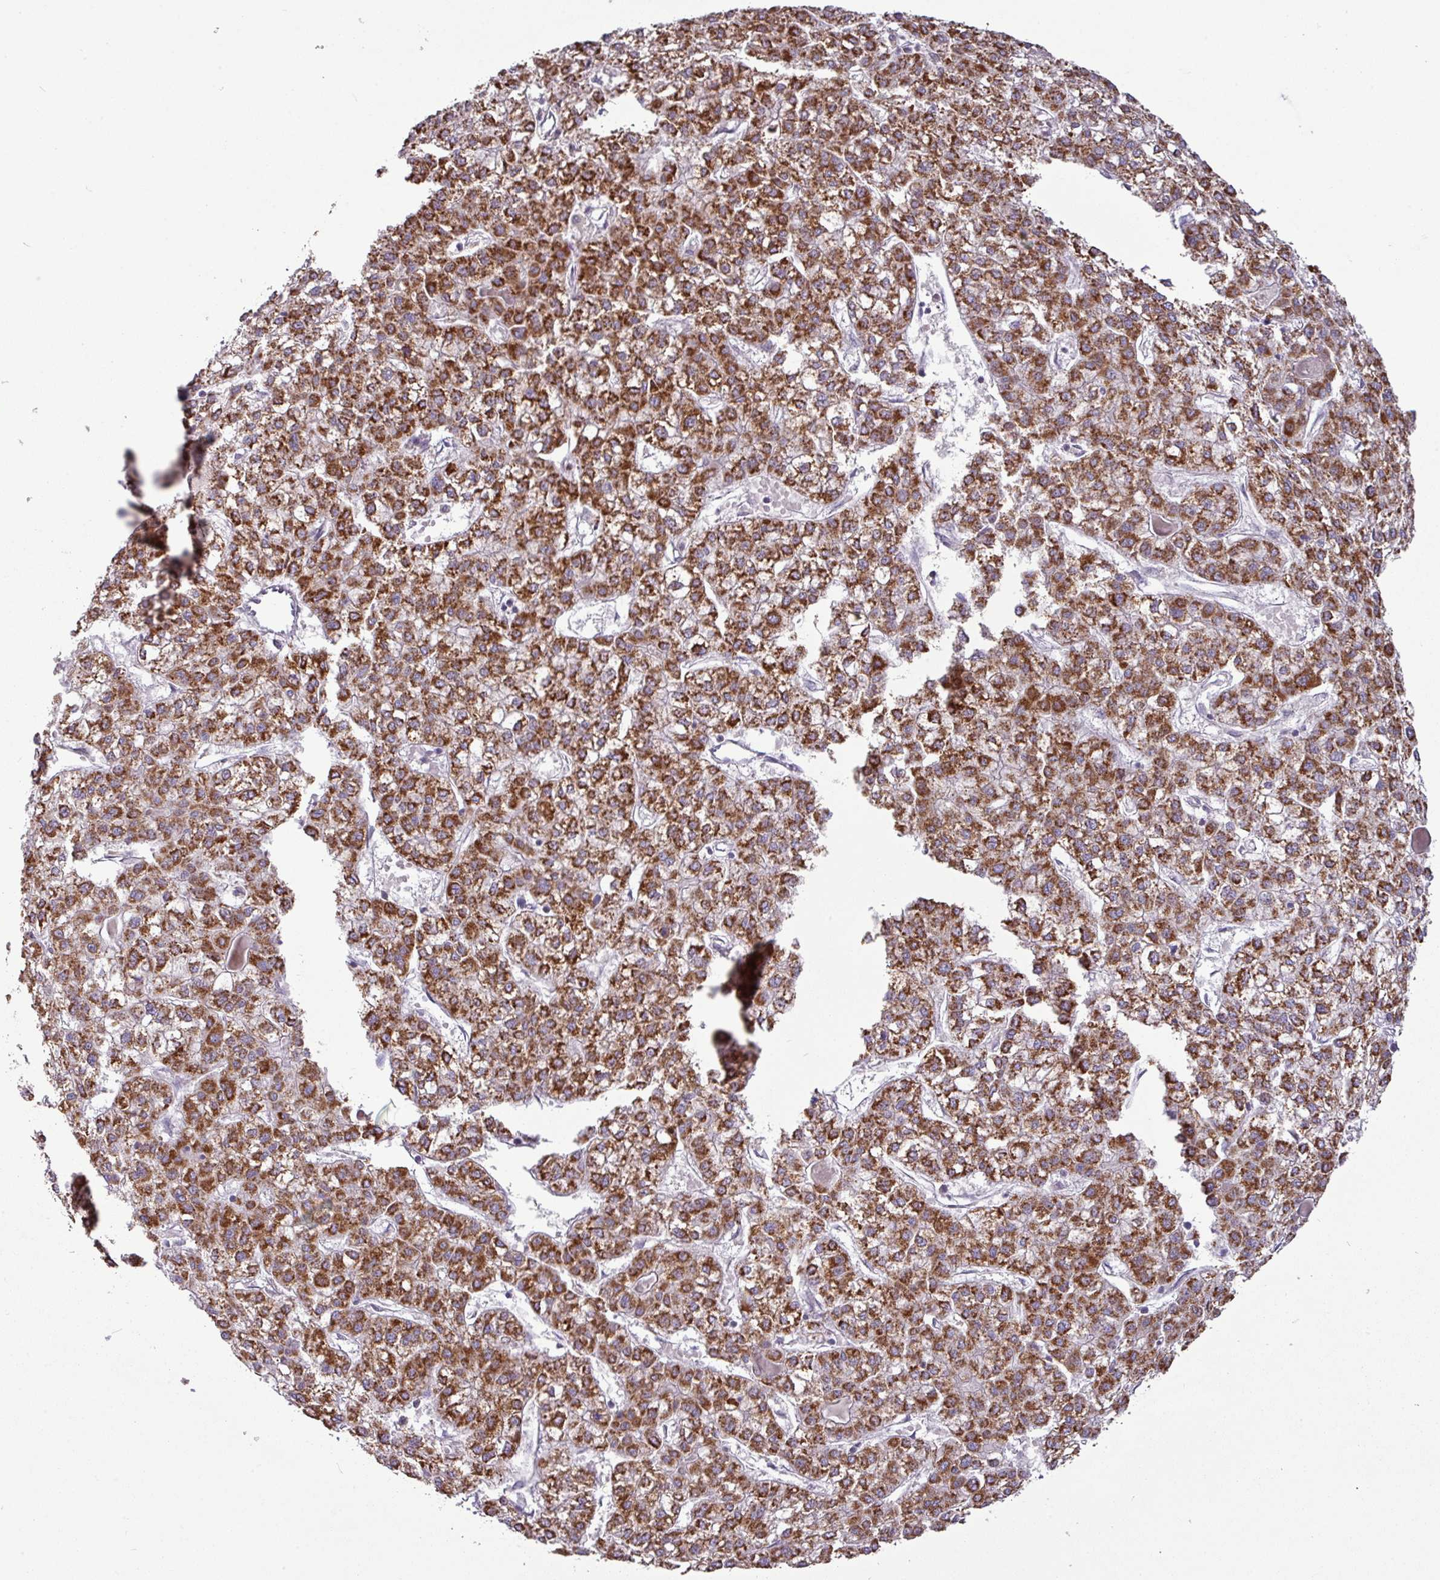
{"staining": {"intensity": "strong", "quantity": ">75%", "location": "cytoplasmic/membranous"}, "tissue": "liver cancer", "cell_type": "Tumor cells", "image_type": "cancer", "snomed": [{"axis": "morphology", "description": "Carcinoma, Hepatocellular, NOS"}, {"axis": "topography", "description": "Liver"}], "caption": "Protein staining of liver cancer tissue reveals strong cytoplasmic/membranous expression in about >75% of tumor cells.", "gene": "TRAPPC1", "patient": {"sex": "female", "age": 43}}